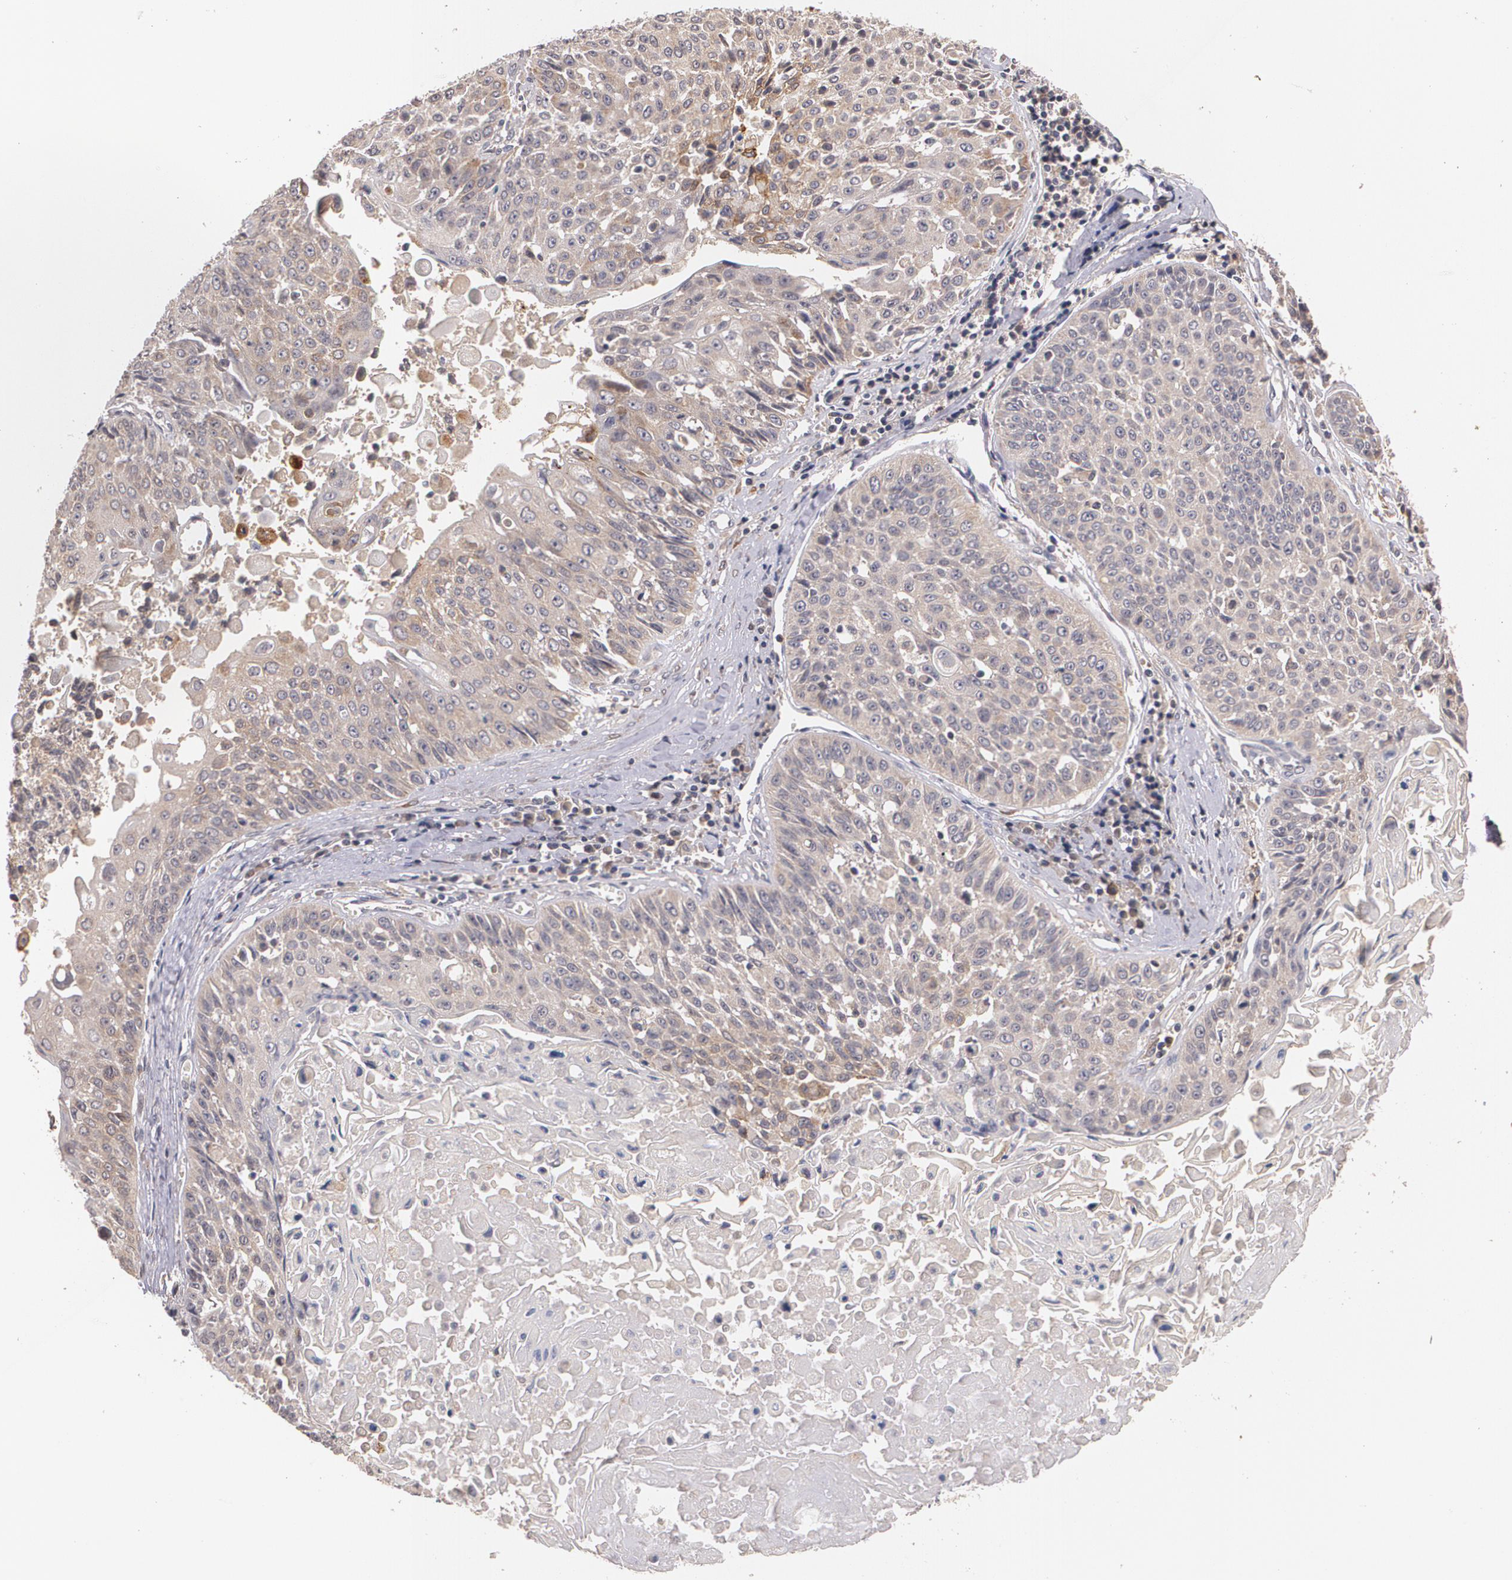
{"staining": {"intensity": "weak", "quantity": "25%-75%", "location": "cytoplasmic/membranous"}, "tissue": "lung cancer", "cell_type": "Tumor cells", "image_type": "cancer", "snomed": [{"axis": "morphology", "description": "Adenocarcinoma, NOS"}, {"axis": "topography", "description": "Lung"}], "caption": "Tumor cells display low levels of weak cytoplasmic/membranous expression in about 25%-75% of cells in adenocarcinoma (lung). (DAB (3,3'-diaminobenzidine) IHC with brightfield microscopy, high magnification).", "gene": "IFNGR2", "patient": {"sex": "male", "age": 60}}